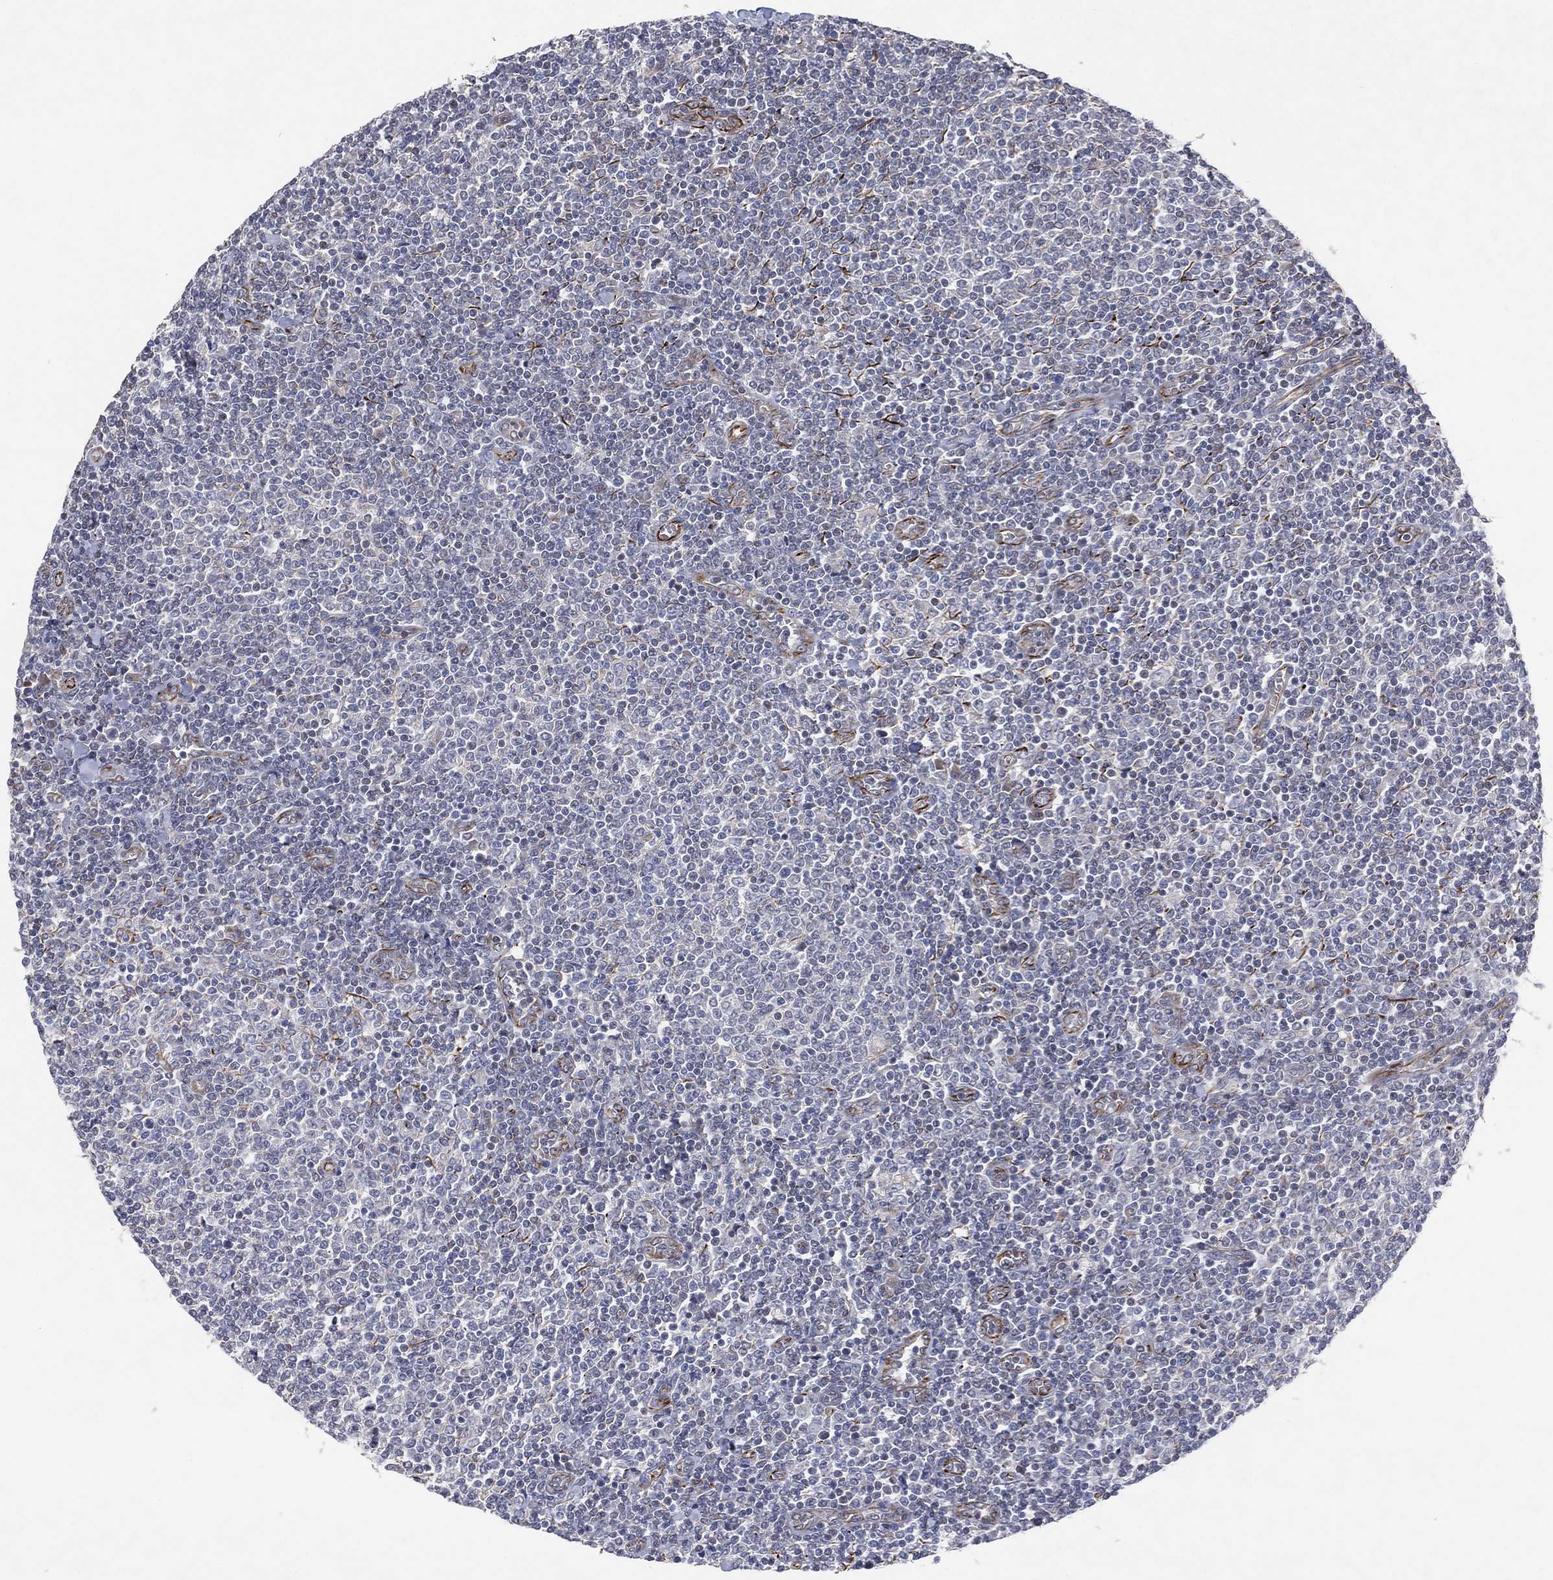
{"staining": {"intensity": "negative", "quantity": "none", "location": "none"}, "tissue": "lymphoma", "cell_type": "Tumor cells", "image_type": "cancer", "snomed": [{"axis": "morphology", "description": "Malignant lymphoma, non-Hodgkin's type, Low grade"}, {"axis": "topography", "description": "Lymph node"}], "caption": "Immunohistochemistry (IHC) image of neoplastic tissue: lymphoma stained with DAB displays no significant protein positivity in tumor cells.", "gene": "FLI1", "patient": {"sex": "male", "age": 52}}